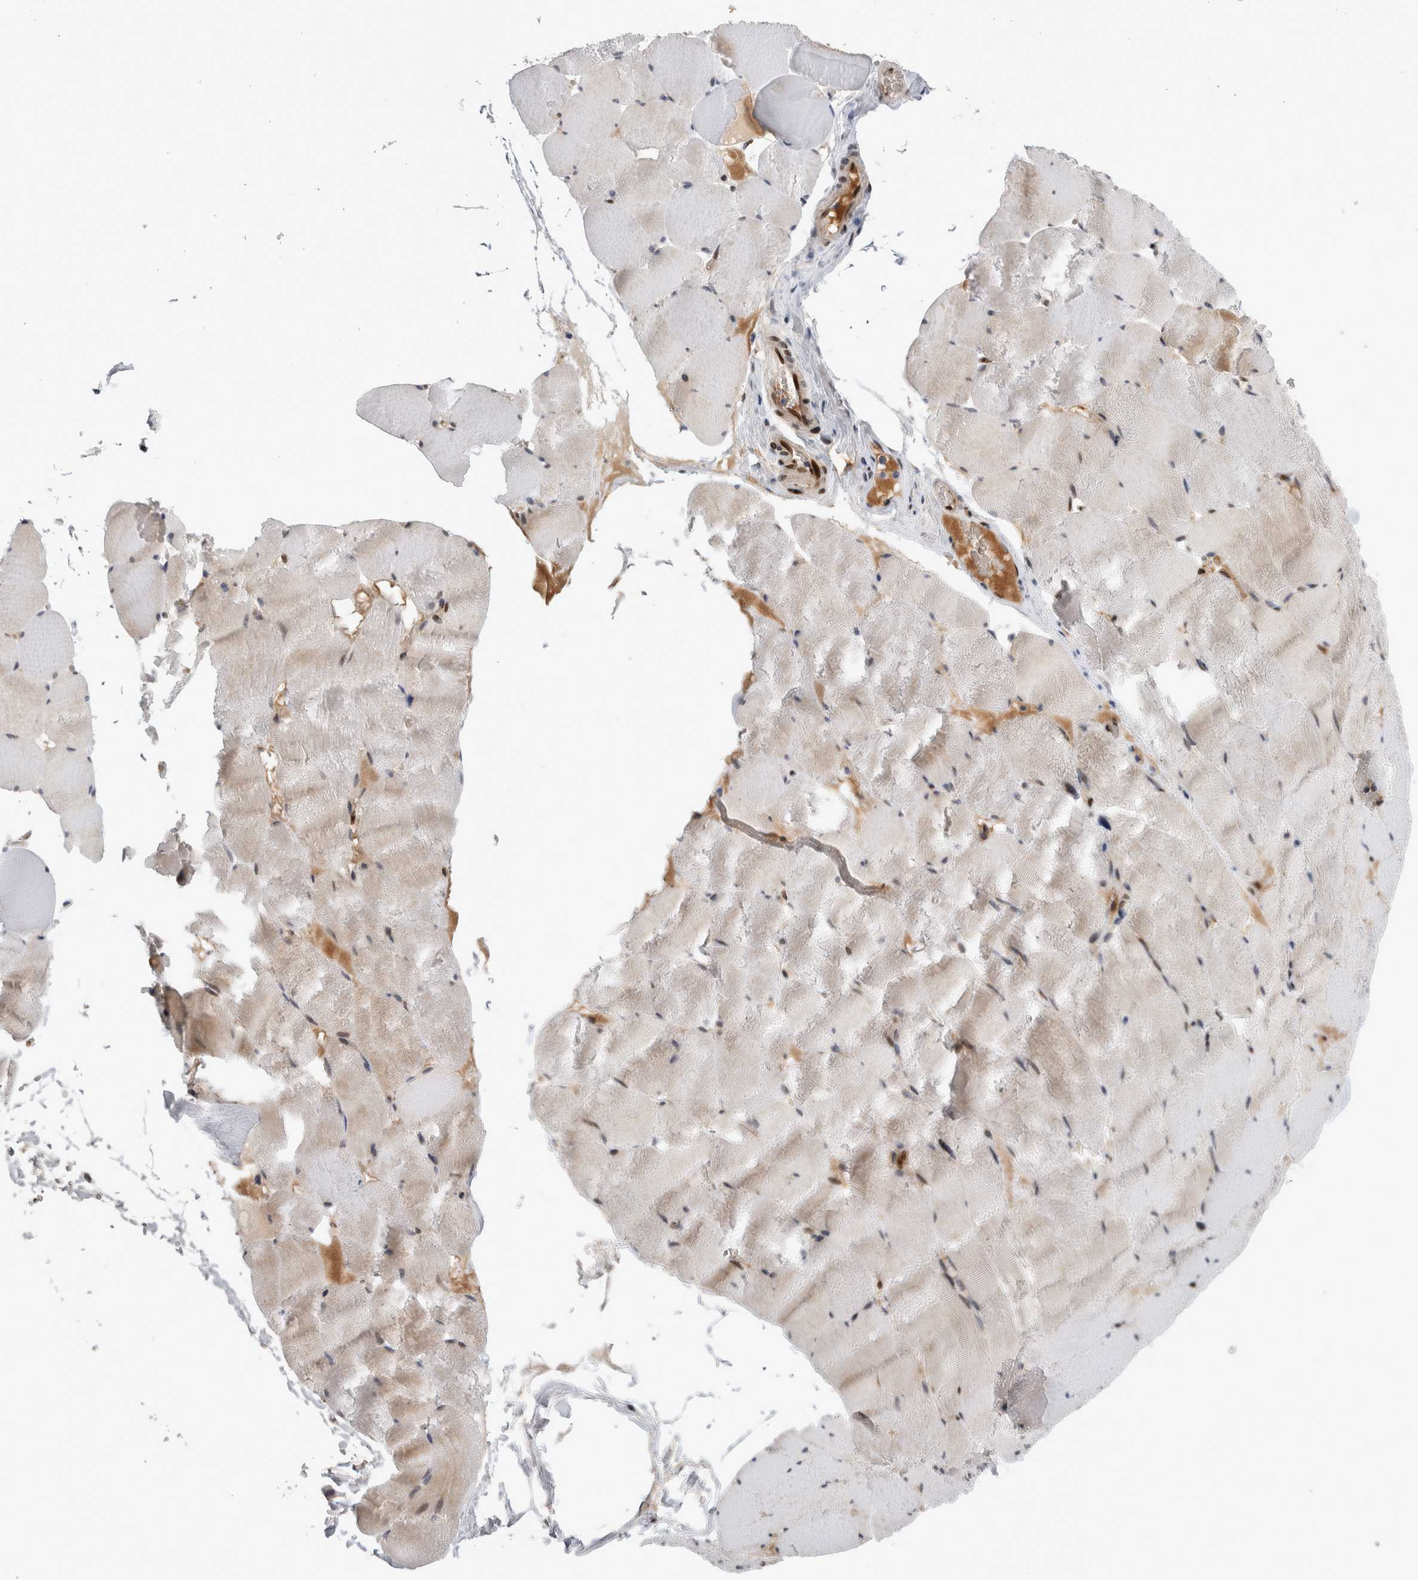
{"staining": {"intensity": "moderate", "quantity": "<25%", "location": "cytoplasmic/membranous,nuclear"}, "tissue": "skeletal muscle", "cell_type": "Myocytes", "image_type": "normal", "snomed": [{"axis": "morphology", "description": "Normal tissue, NOS"}, {"axis": "topography", "description": "Skeletal muscle"}], "caption": "High-magnification brightfield microscopy of normal skeletal muscle stained with DAB (3,3'-diaminobenzidine) (brown) and counterstained with hematoxylin (blue). myocytes exhibit moderate cytoplasmic/membranous,nuclear positivity is identified in approximately<25% of cells.", "gene": "DMTN", "patient": {"sex": "male", "age": 62}}